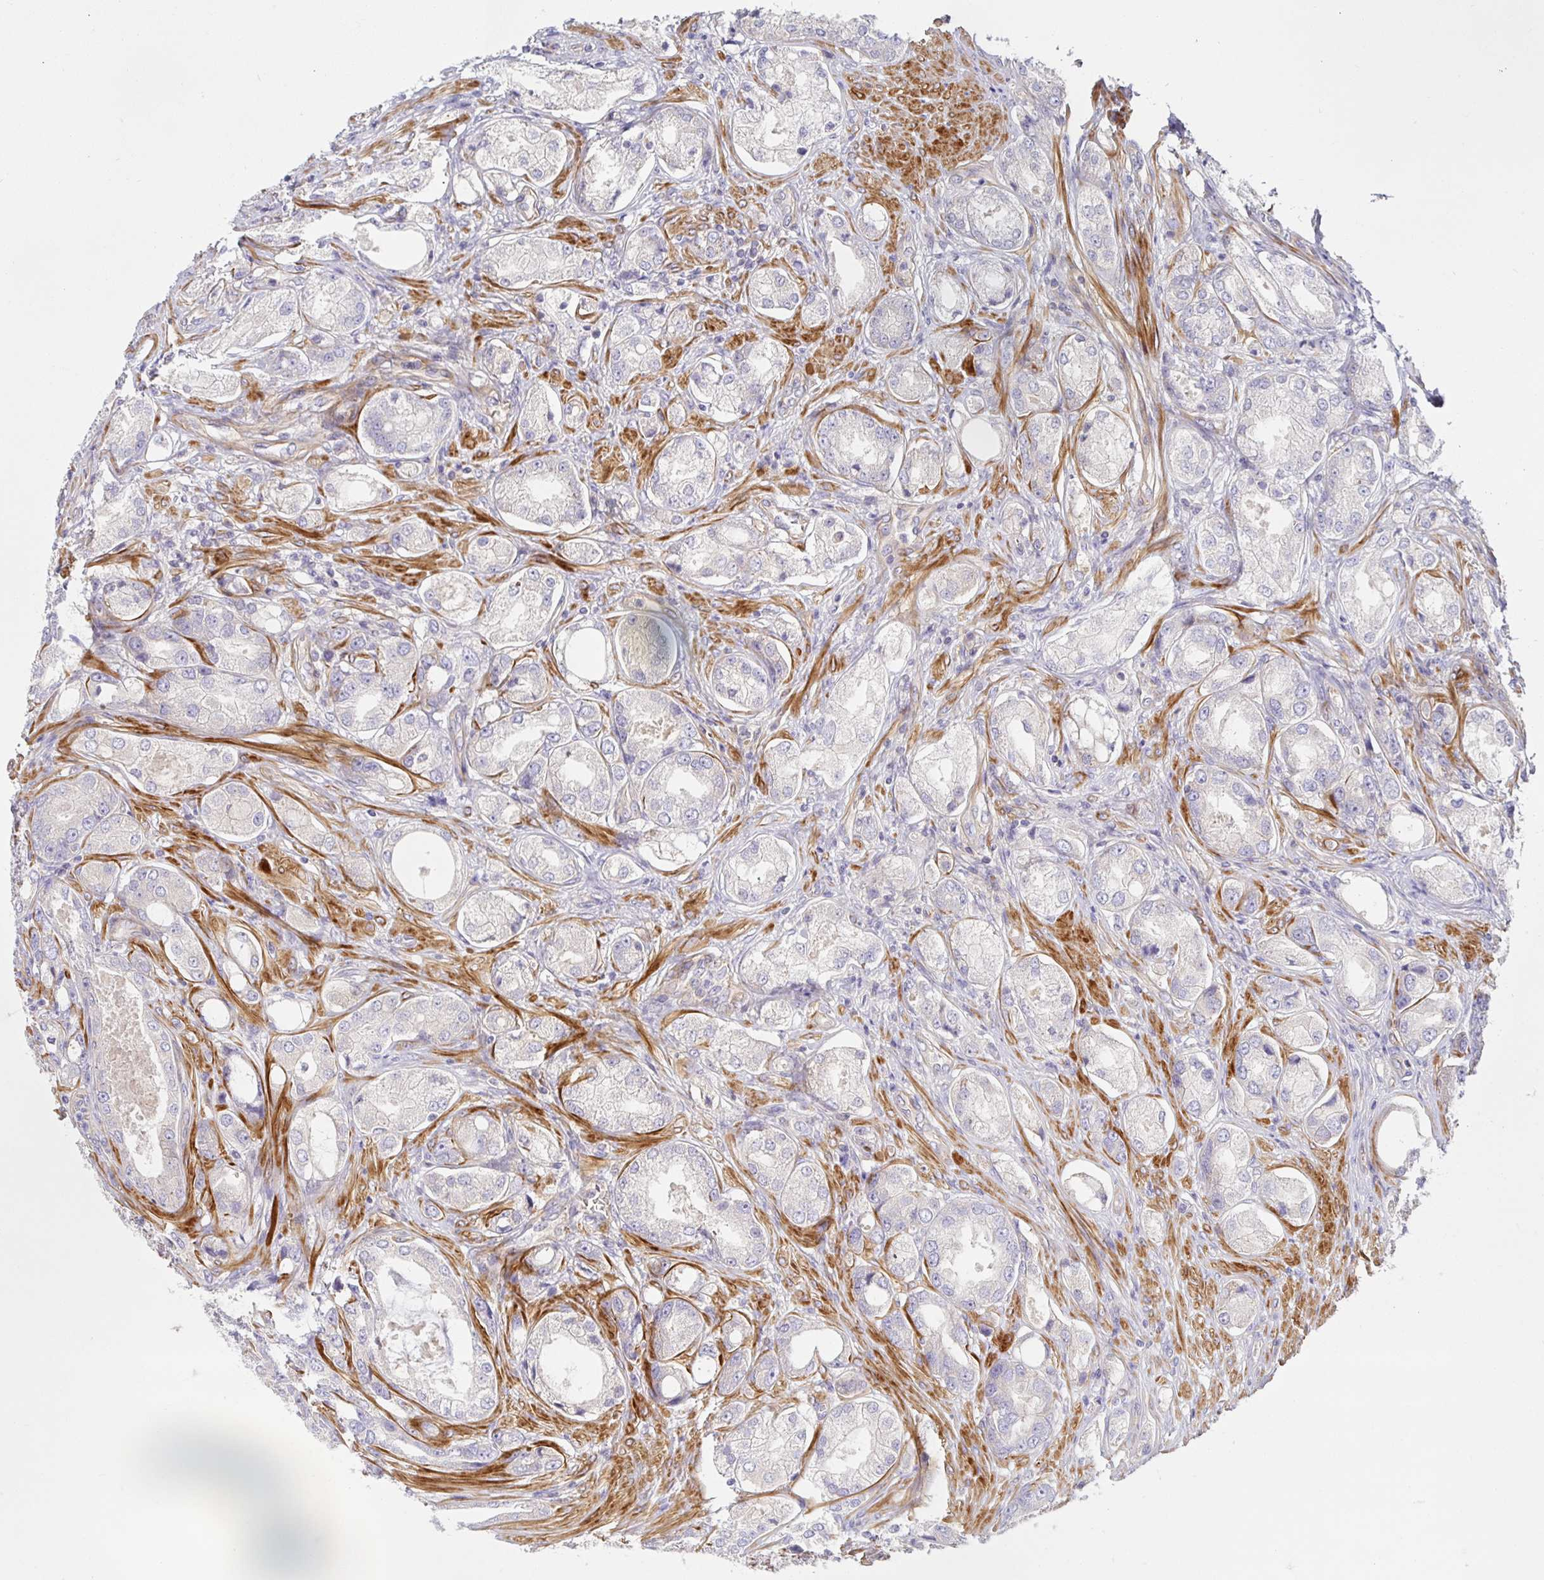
{"staining": {"intensity": "weak", "quantity": "<25%", "location": "cytoplasmic/membranous"}, "tissue": "prostate cancer", "cell_type": "Tumor cells", "image_type": "cancer", "snomed": [{"axis": "morphology", "description": "Adenocarcinoma, Low grade"}, {"axis": "topography", "description": "Prostate"}], "caption": "High power microscopy photomicrograph of an immunohistochemistry photomicrograph of prostate low-grade adenocarcinoma, revealing no significant staining in tumor cells. (Brightfield microscopy of DAB (3,3'-diaminobenzidine) immunohistochemistry at high magnification).", "gene": "METTL22", "patient": {"sex": "male", "age": 68}}